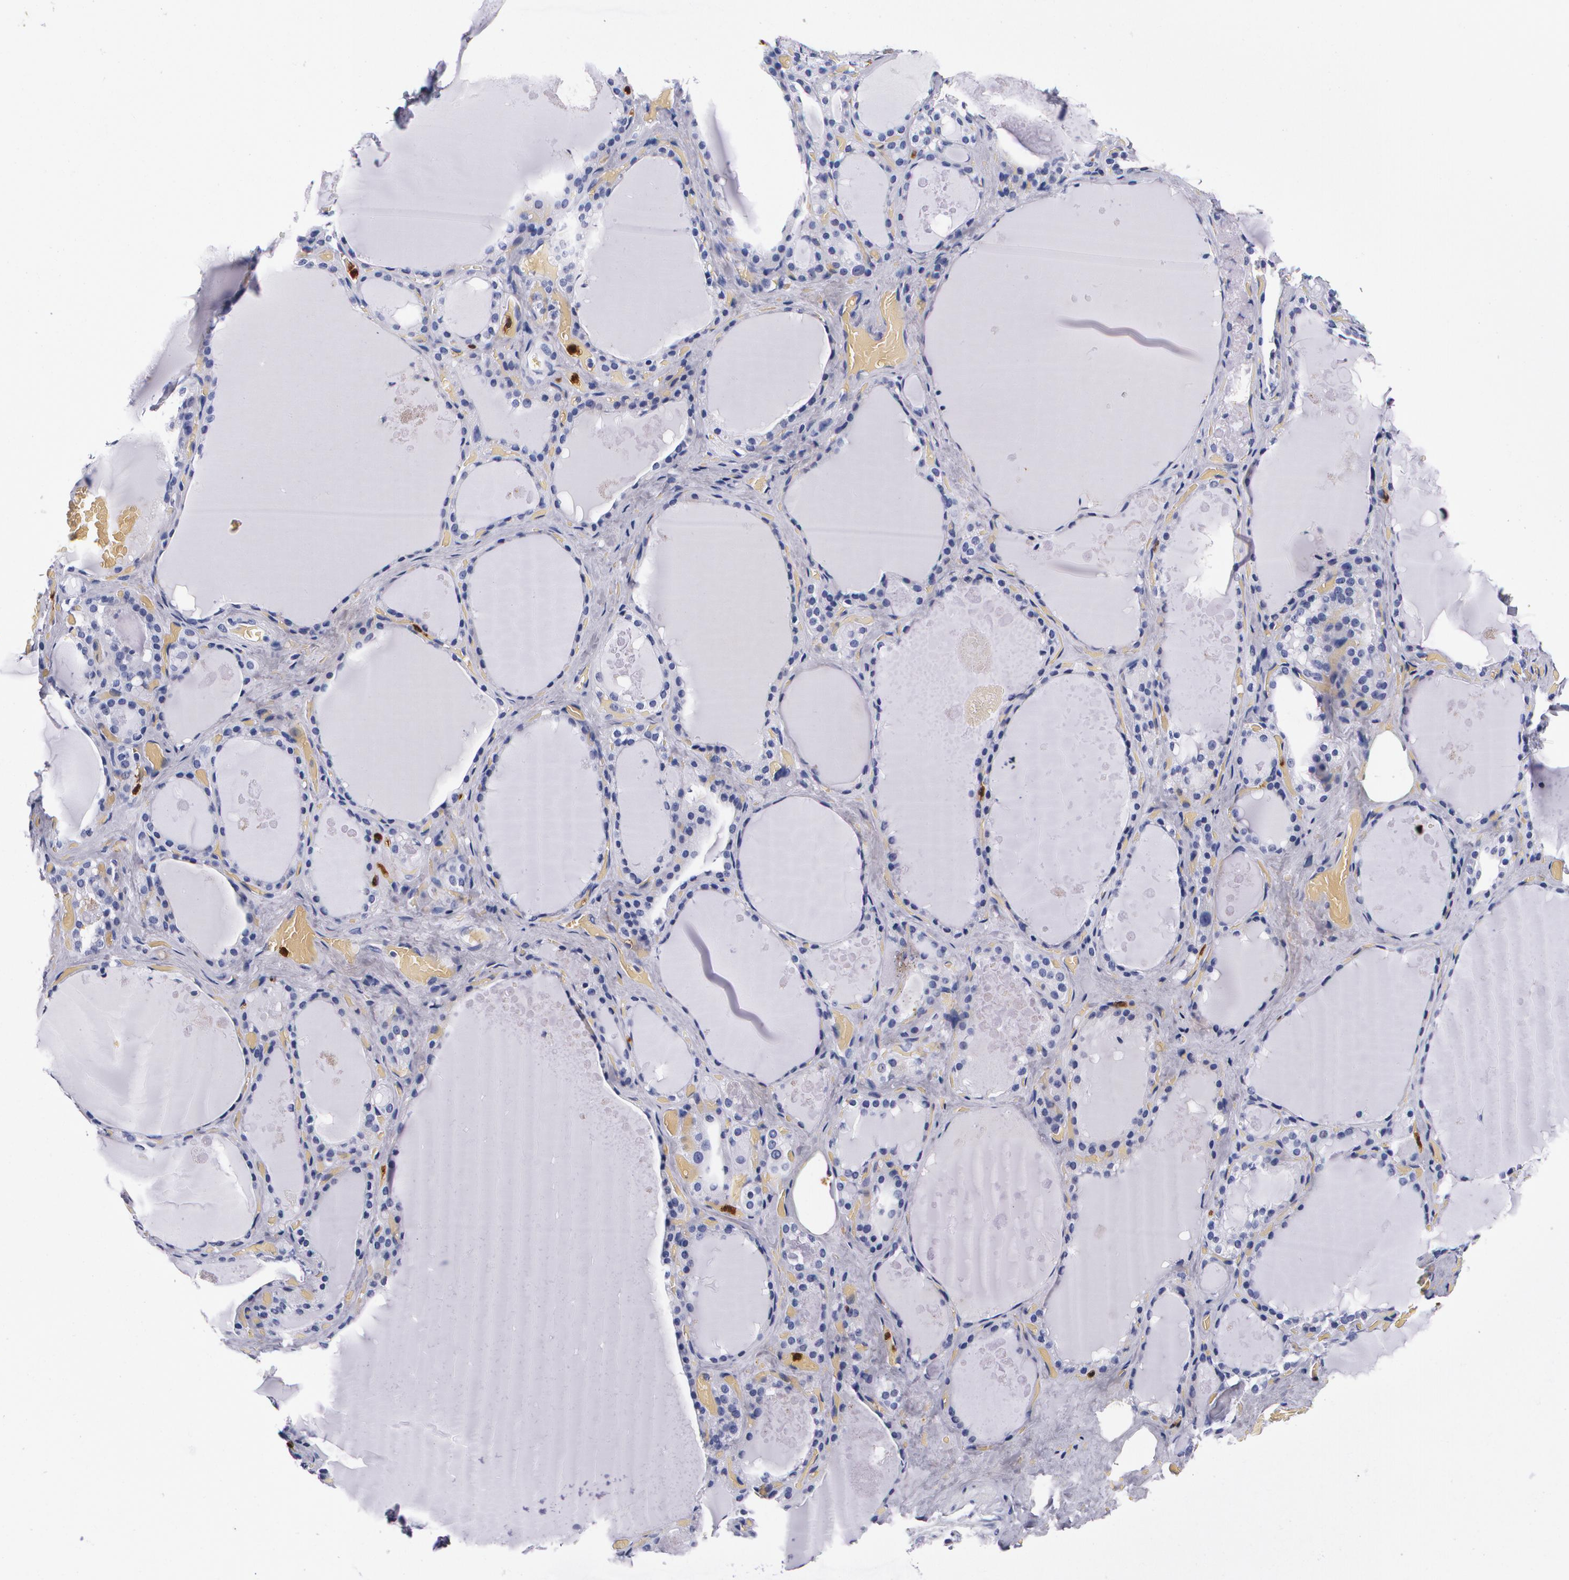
{"staining": {"intensity": "negative", "quantity": "none", "location": "none"}, "tissue": "thyroid gland", "cell_type": "Glandular cells", "image_type": "normal", "snomed": [{"axis": "morphology", "description": "Normal tissue, NOS"}, {"axis": "topography", "description": "Thyroid gland"}], "caption": "Unremarkable thyroid gland was stained to show a protein in brown. There is no significant staining in glandular cells. (Stains: DAB (3,3'-diaminobenzidine) IHC with hematoxylin counter stain, Microscopy: brightfield microscopy at high magnification).", "gene": "S100A8", "patient": {"sex": "male", "age": 61}}